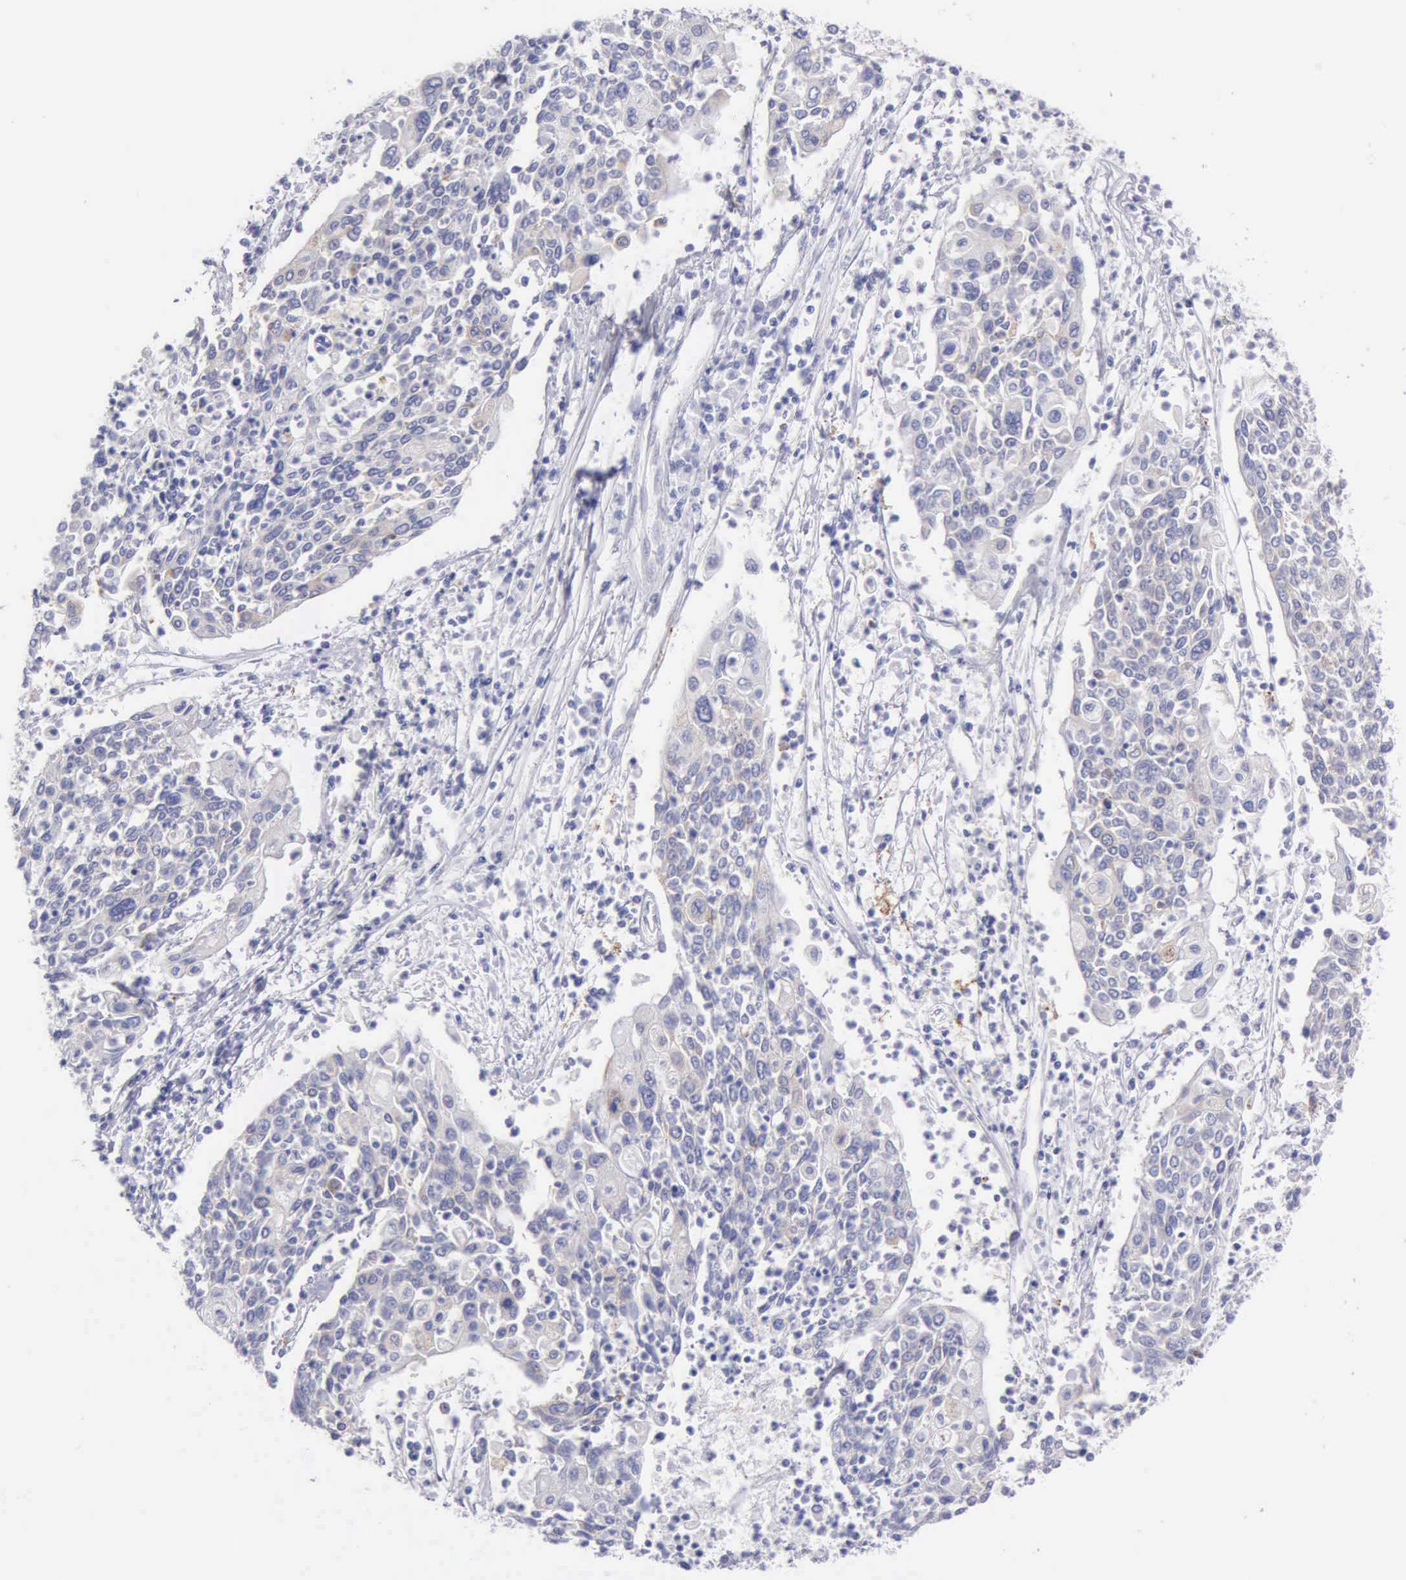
{"staining": {"intensity": "negative", "quantity": "none", "location": "none"}, "tissue": "cervical cancer", "cell_type": "Tumor cells", "image_type": "cancer", "snomed": [{"axis": "morphology", "description": "Squamous cell carcinoma, NOS"}, {"axis": "topography", "description": "Cervix"}], "caption": "Tumor cells are negative for protein expression in human cervical cancer.", "gene": "TYRP1", "patient": {"sex": "female", "age": 40}}